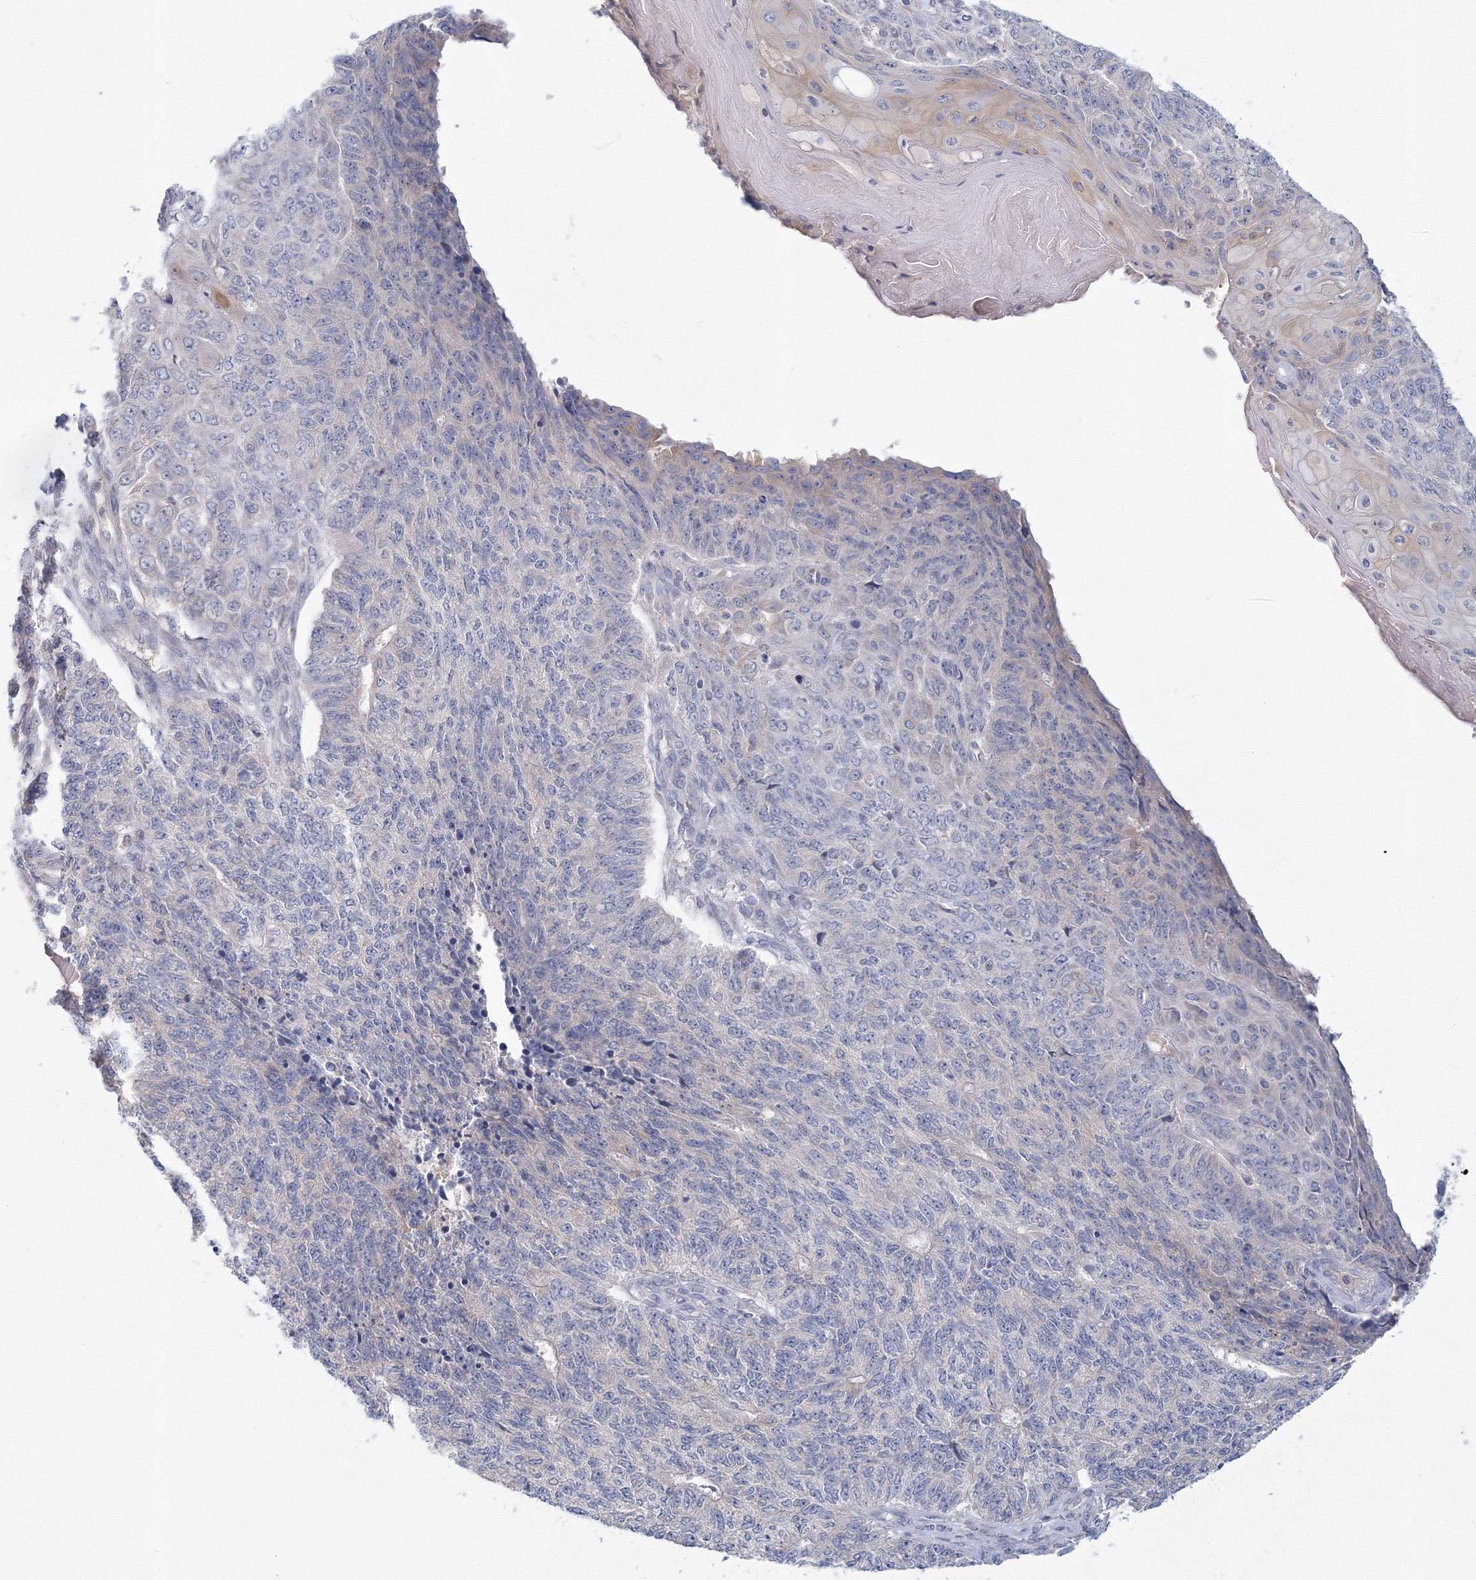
{"staining": {"intensity": "negative", "quantity": "none", "location": "none"}, "tissue": "endometrial cancer", "cell_type": "Tumor cells", "image_type": "cancer", "snomed": [{"axis": "morphology", "description": "Adenocarcinoma, NOS"}, {"axis": "topography", "description": "Endometrium"}], "caption": "Immunohistochemistry photomicrograph of neoplastic tissue: human adenocarcinoma (endometrial) stained with DAB (3,3'-diaminobenzidine) displays no significant protein expression in tumor cells. (DAB (3,3'-diaminobenzidine) IHC visualized using brightfield microscopy, high magnification).", "gene": "TACC2", "patient": {"sex": "female", "age": 32}}